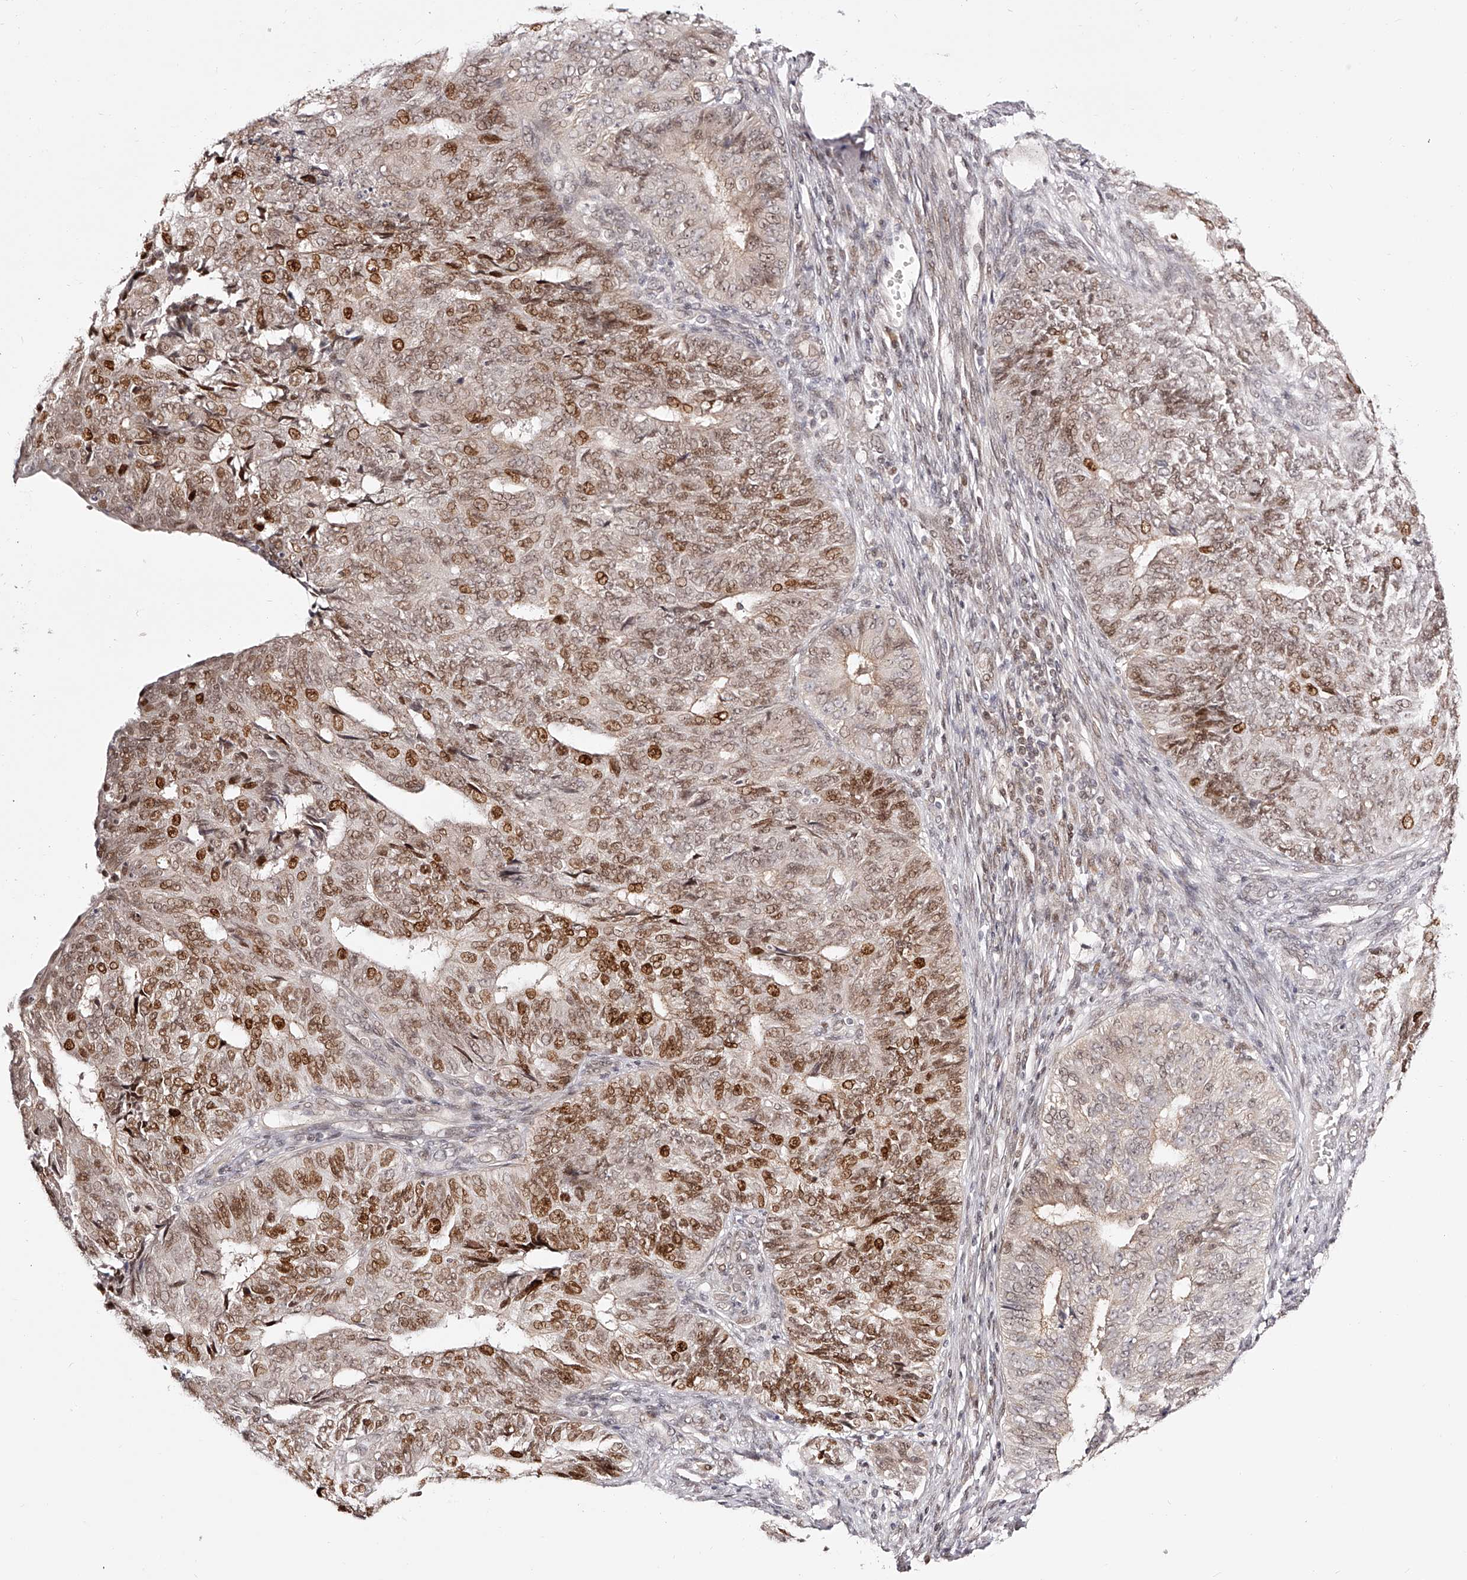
{"staining": {"intensity": "moderate", "quantity": ">75%", "location": "cytoplasmic/membranous,nuclear"}, "tissue": "endometrial cancer", "cell_type": "Tumor cells", "image_type": "cancer", "snomed": [{"axis": "morphology", "description": "Adenocarcinoma, NOS"}, {"axis": "topography", "description": "Endometrium"}], "caption": "Endometrial cancer stained with DAB (3,3'-diaminobenzidine) immunohistochemistry demonstrates medium levels of moderate cytoplasmic/membranous and nuclear positivity in about >75% of tumor cells.", "gene": "USF3", "patient": {"sex": "female", "age": 32}}